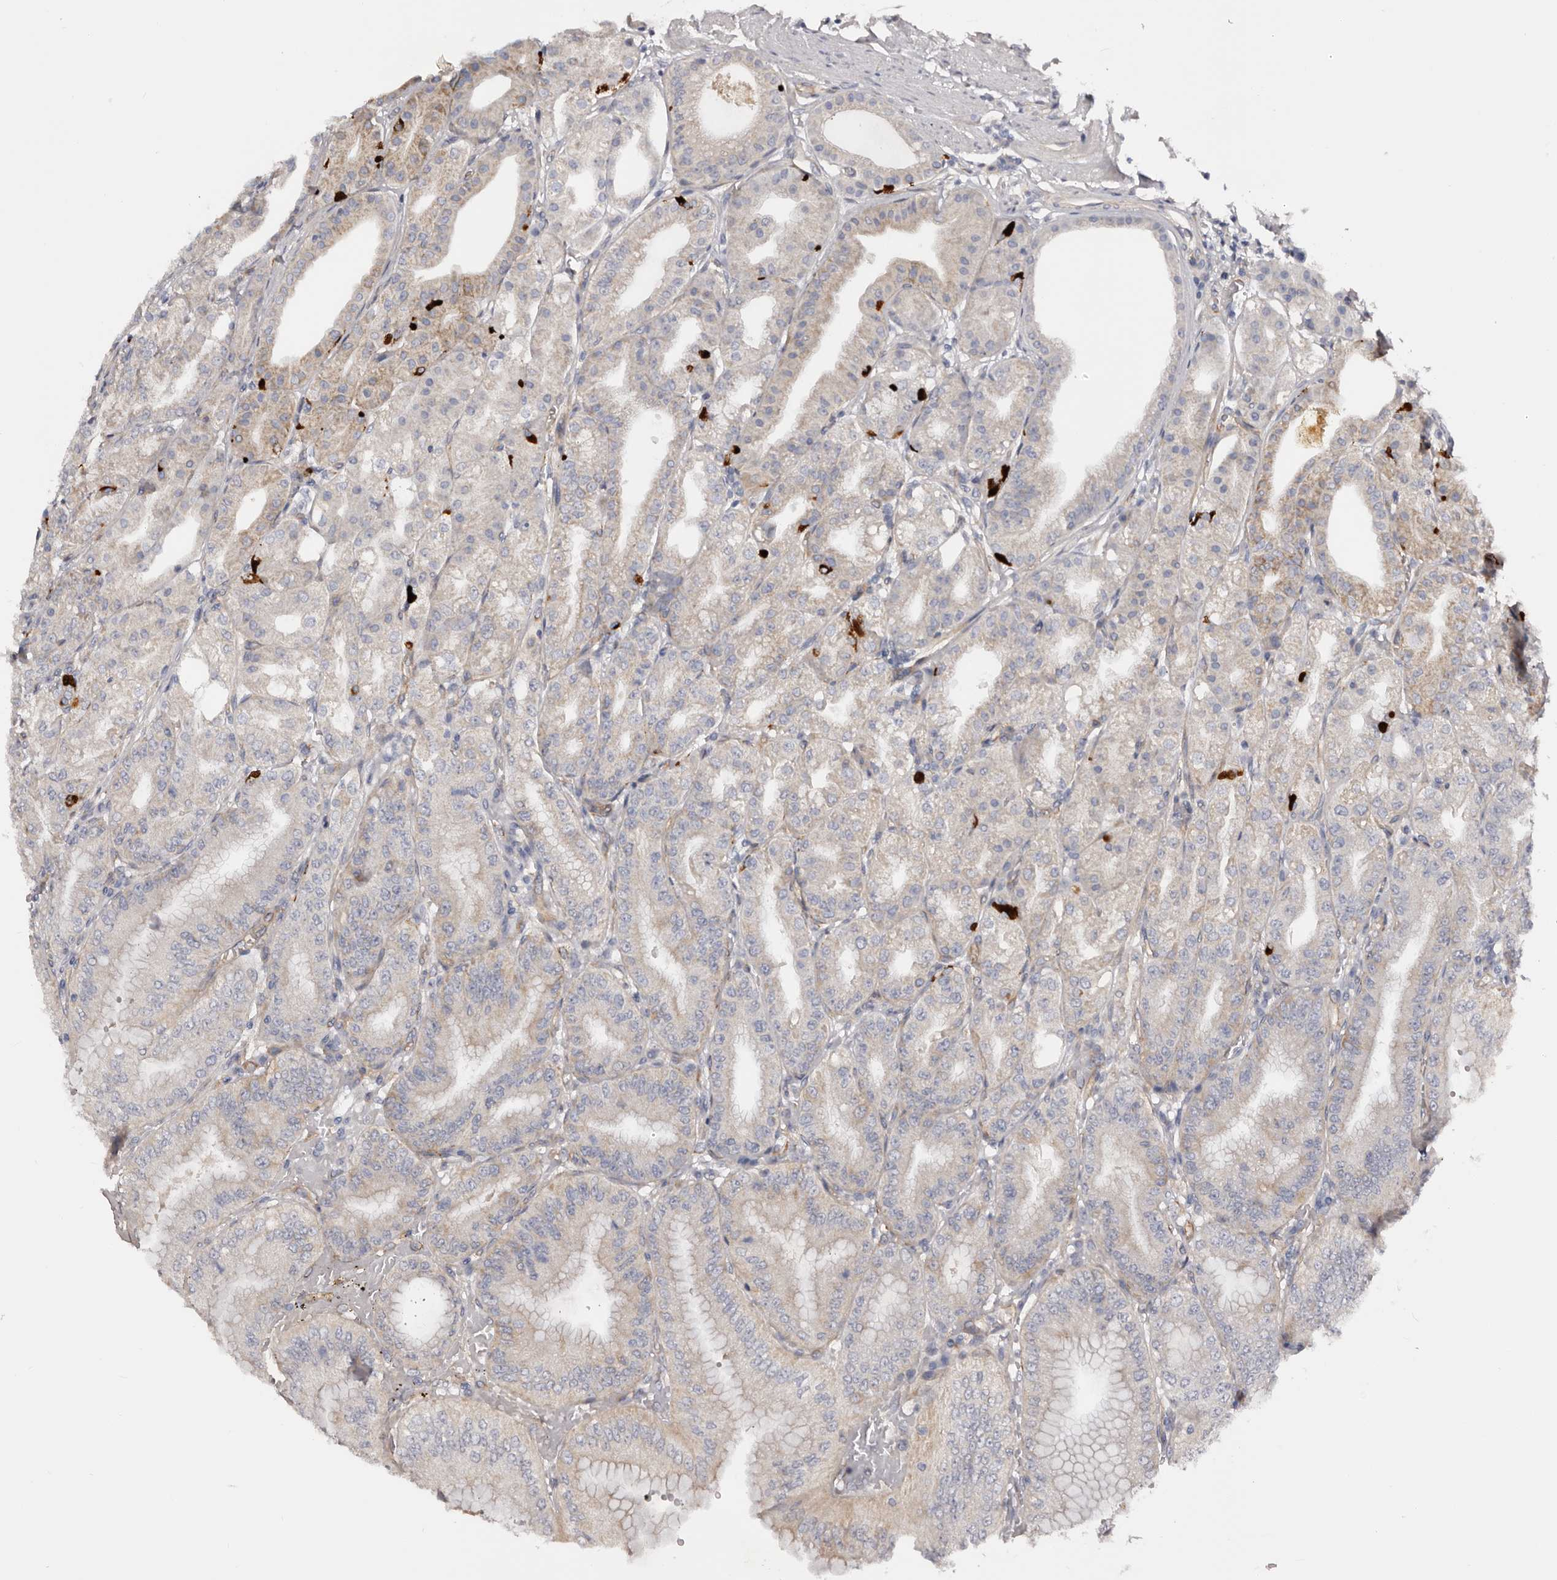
{"staining": {"intensity": "moderate", "quantity": "<25%", "location": "cytoplasmic/membranous"}, "tissue": "stomach", "cell_type": "Glandular cells", "image_type": "normal", "snomed": [{"axis": "morphology", "description": "Normal tissue, NOS"}, {"axis": "topography", "description": "Stomach, lower"}], "caption": "Glandular cells demonstrate low levels of moderate cytoplasmic/membranous expression in approximately <25% of cells in benign stomach. (Stains: DAB (3,3'-diaminobenzidine) in brown, nuclei in blue, Microscopy: brightfield microscopy at high magnification).", "gene": "DMRT2", "patient": {"sex": "male", "age": 71}}